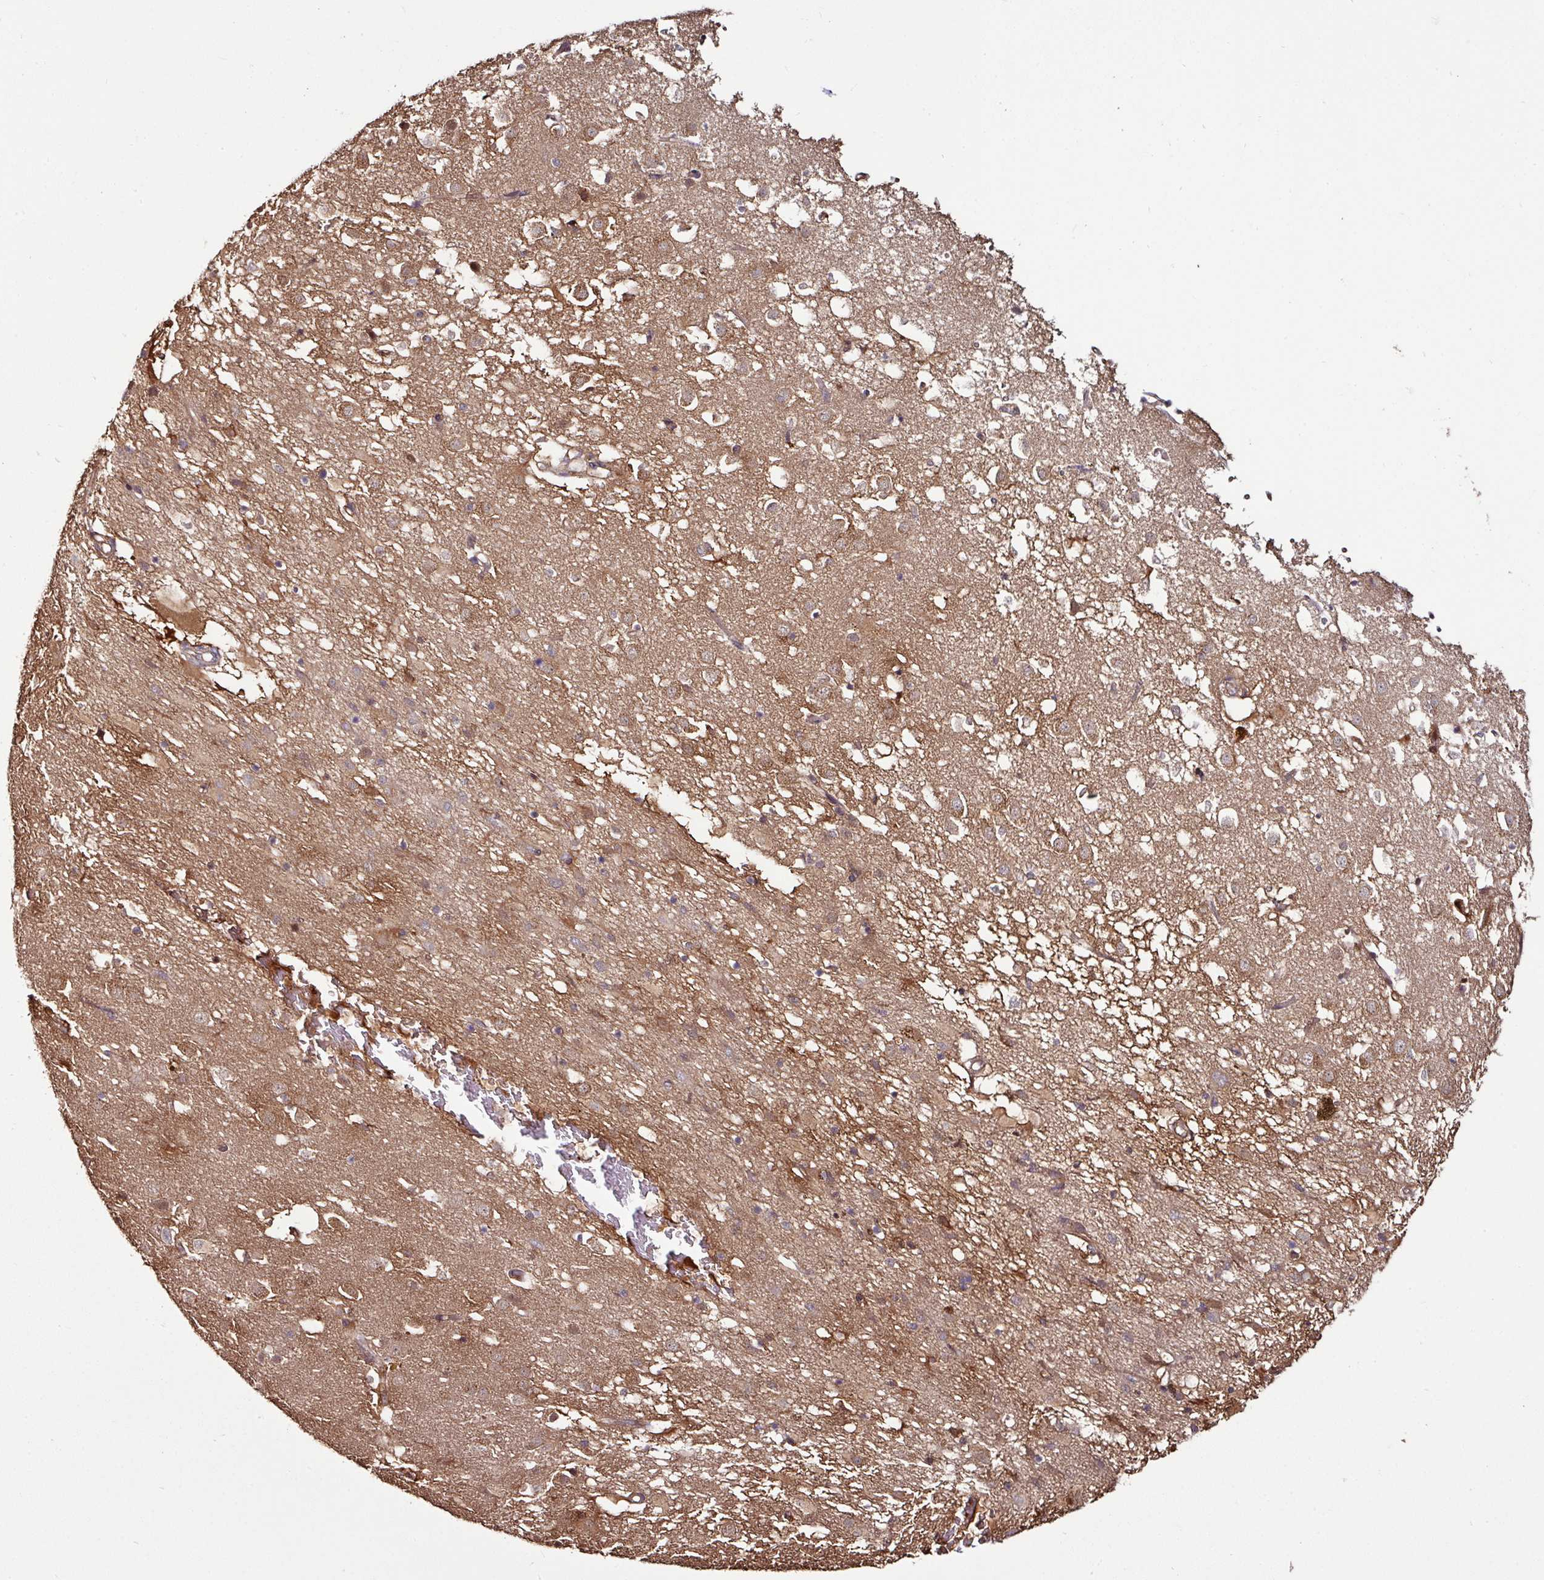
{"staining": {"intensity": "moderate", "quantity": "<25%", "location": "cytoplasmic/membranous"}, "tissue": "caudate", "cell_type": "Glial cells", "image_type": "normal", "snomed": [{"axis": "morphology", "description": "Normal tissue, NOS"}, {"axis": "topography", "description": "Lateral ventricle wall"}], "caption": "Immunohistochemical staining of unremarkable caudate displays <25% levels of moderate cytoplasmic/membranous protein staining in approximately <25% of glial cells. (Brightfield microscopy of DAB IHC at high magnification).", "gene": "GNPDA1", "patient": {"sex": "male", "age": 58}}